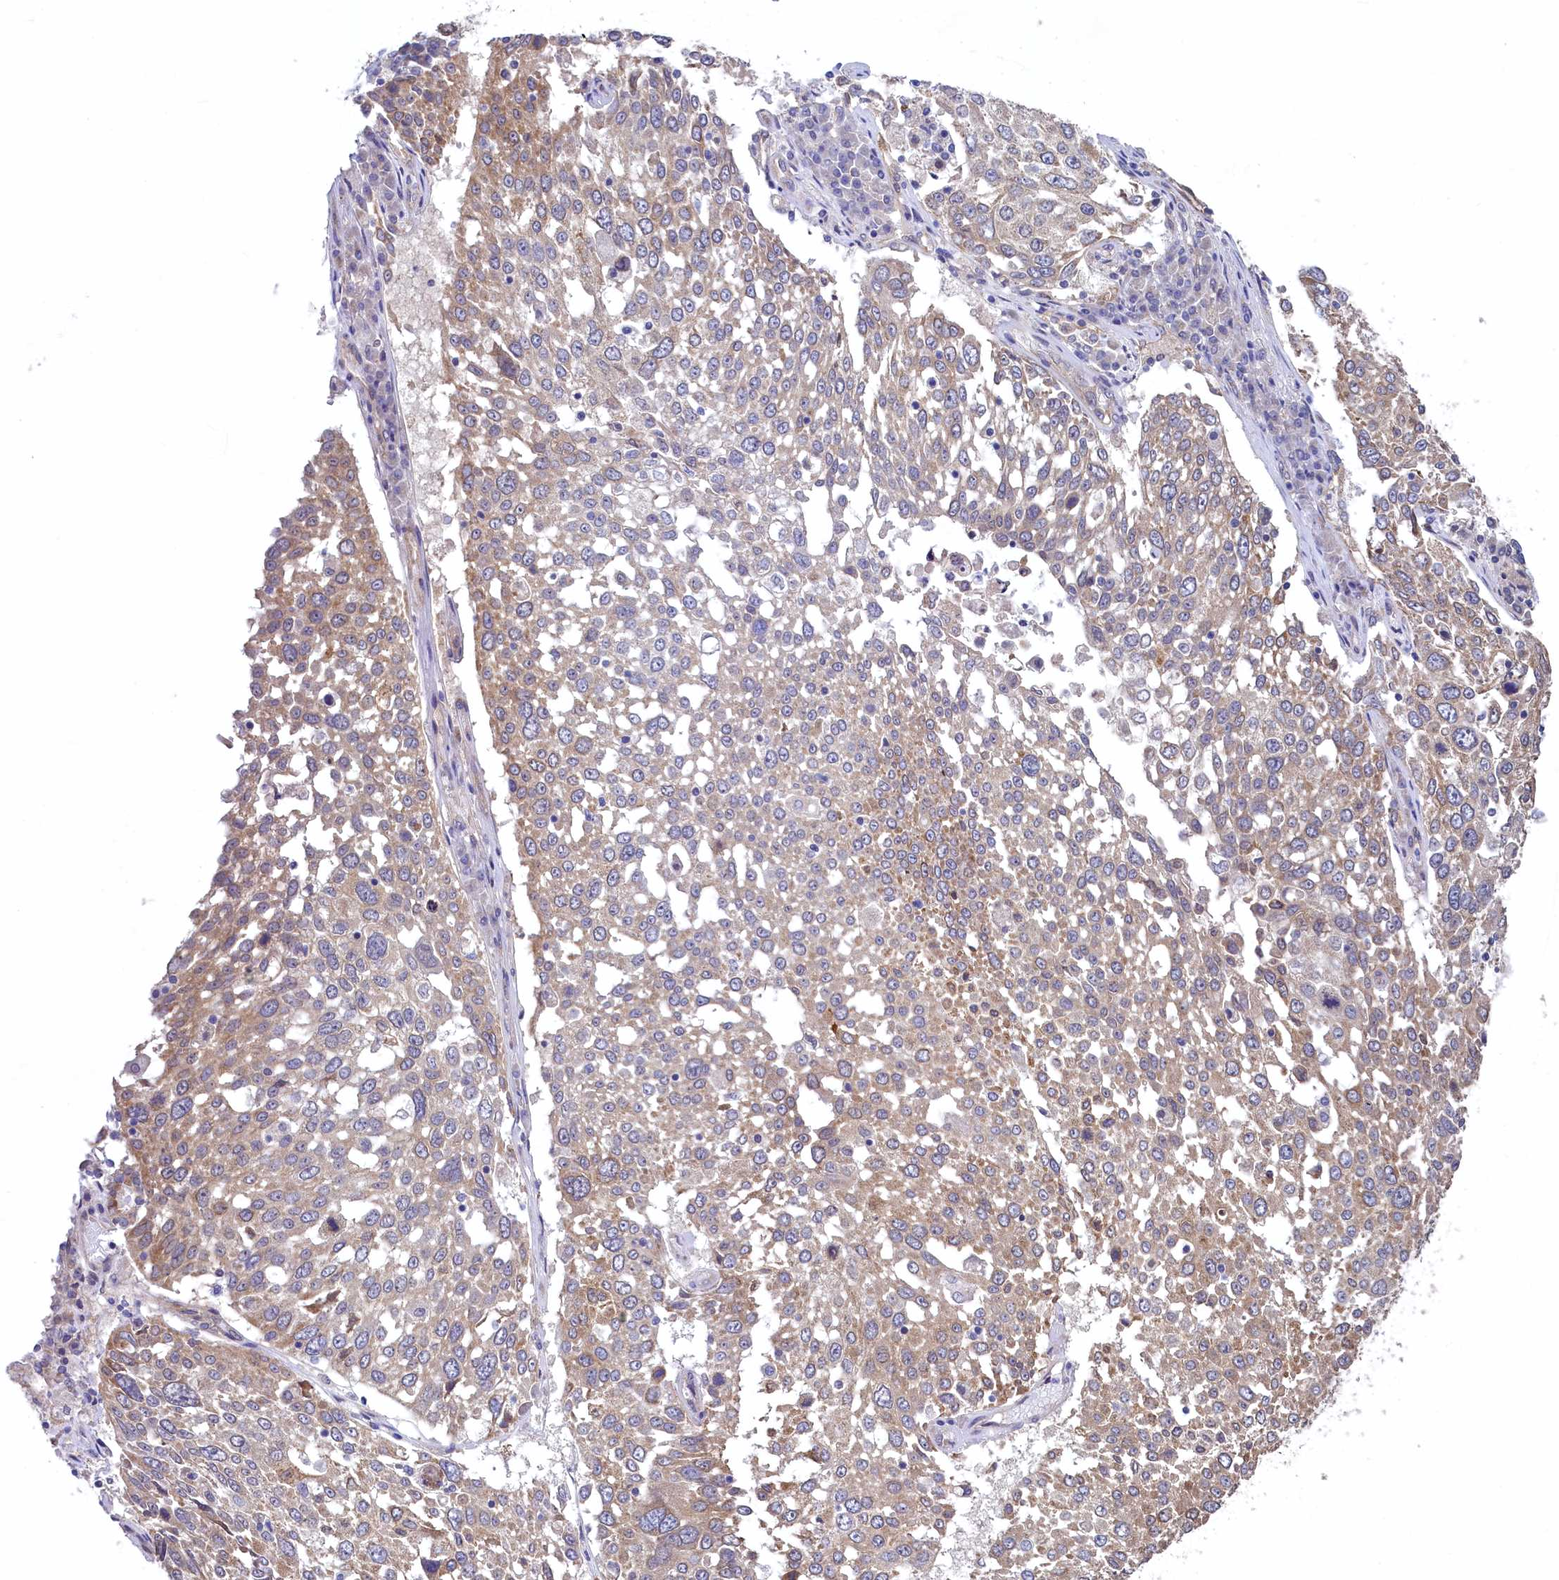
{"staining": {"intensity": "moderate", "quantity": "25%-75%", "location": "cytoplasmic/membranous"}, "tissue": "lung cancer", "cell_type": "Tumor cells", "image_type": "cancer", "snomed": [{"axis": "morphology", "description": "Squamous cell carcinoma, NOS"}, {"axis": "topography", "description": "Lung"}], "caption": "A high-resolution photomicrograph shows immunohistochemistry staining of lung cancer (squamous cell carcinoma), which displays moderate cytoplasmic/membranous expression in about 25%-75% of tumor cells.", "gene": "SPATA2L", "patient": {"sex": "male", "age": 65}}